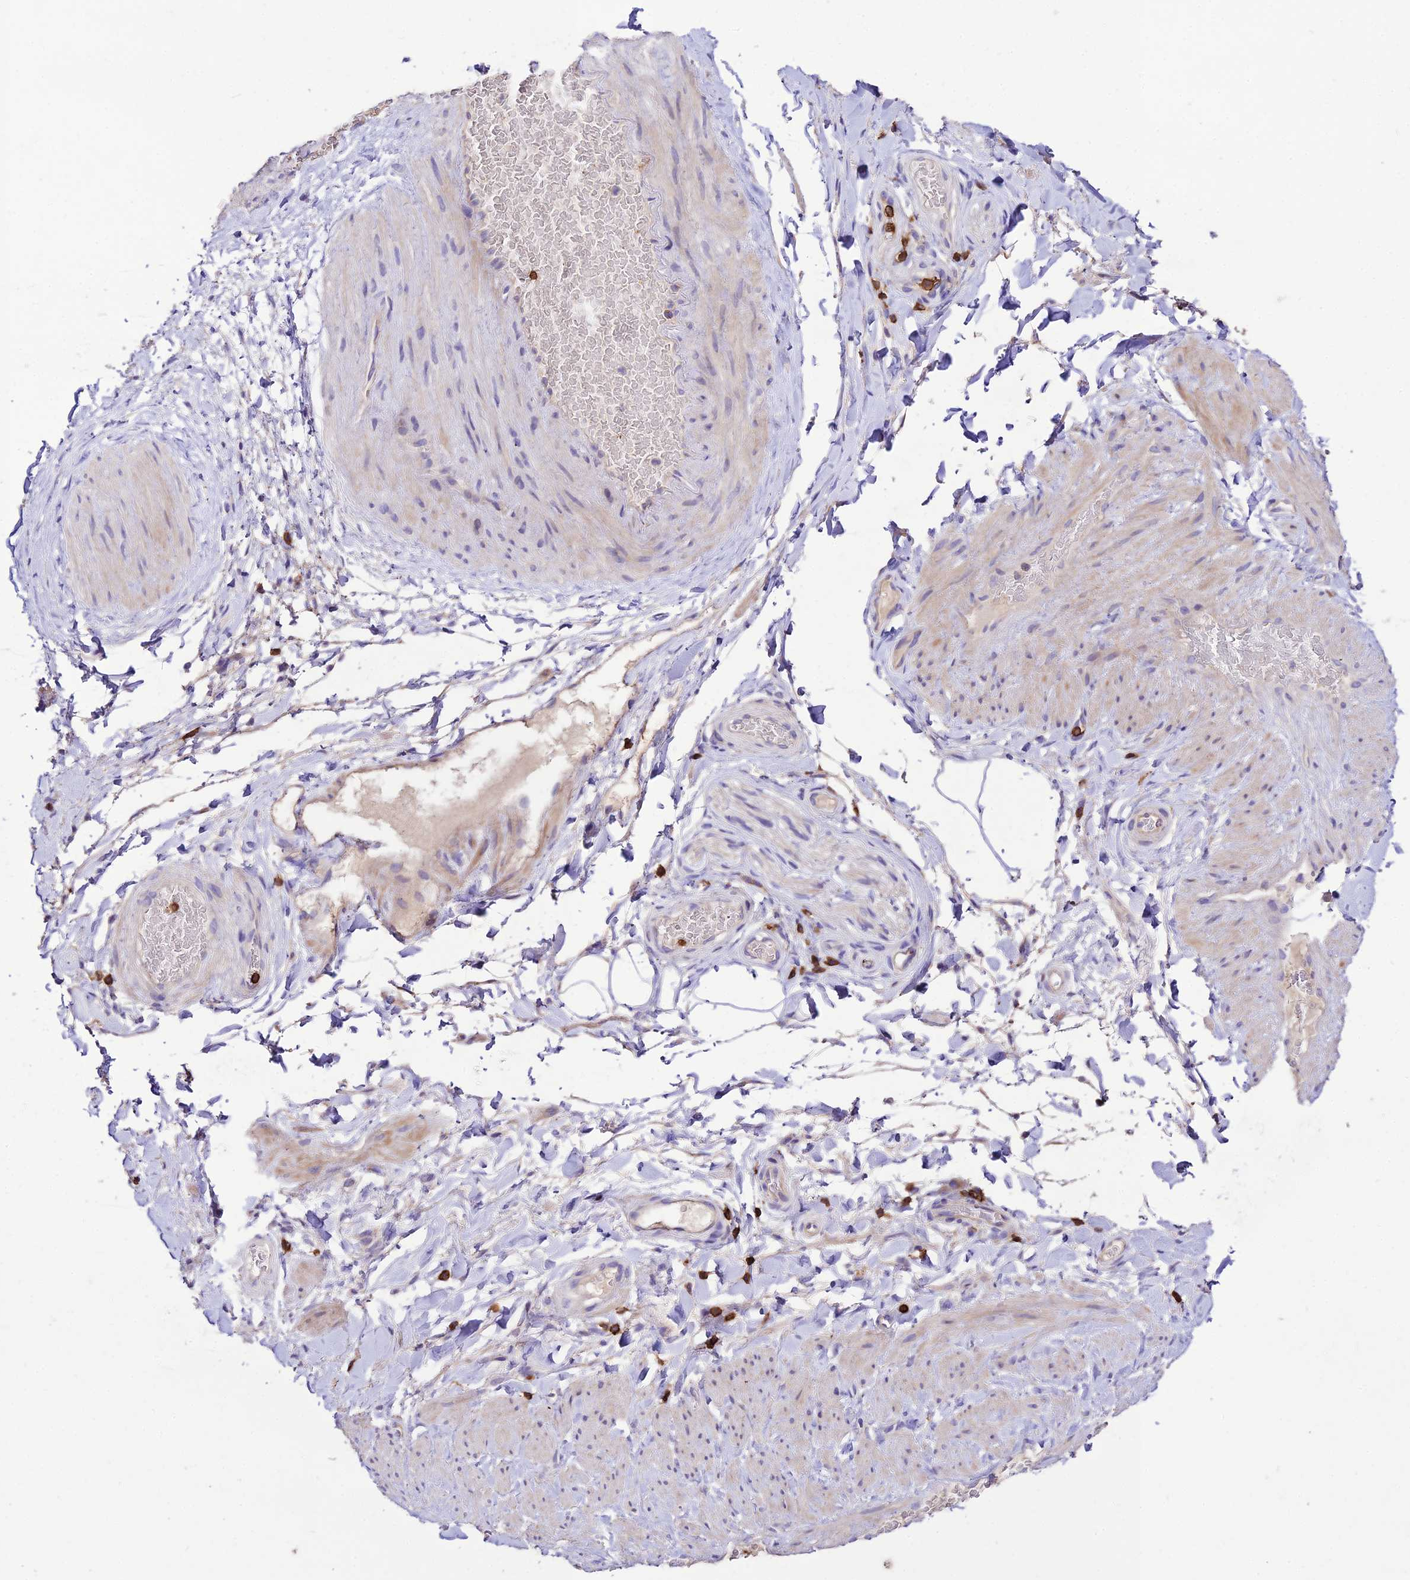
{"staining": {"intensity": "negative", "quantity": "none", "location": "none"}, "tissue": "adipose tissue", "cell_type": "Adipocytes", "image_type": "normal", "snomed": [{"axis": "morphology", "description": "Normal tissue, NOS"}, {"axis": "topography", "description": "Soft tissue"}, {"axis": "topography", "description": "Vascular tissue"}], "caption": "Immunohistochemistry (IHC) histopathology image of normal human adipose tissue stained for a protein (brown), which exhibits no staining in adipocytes.", "gene": "PTPRCAP", "patient": {"sex": "male", "age": 54}}